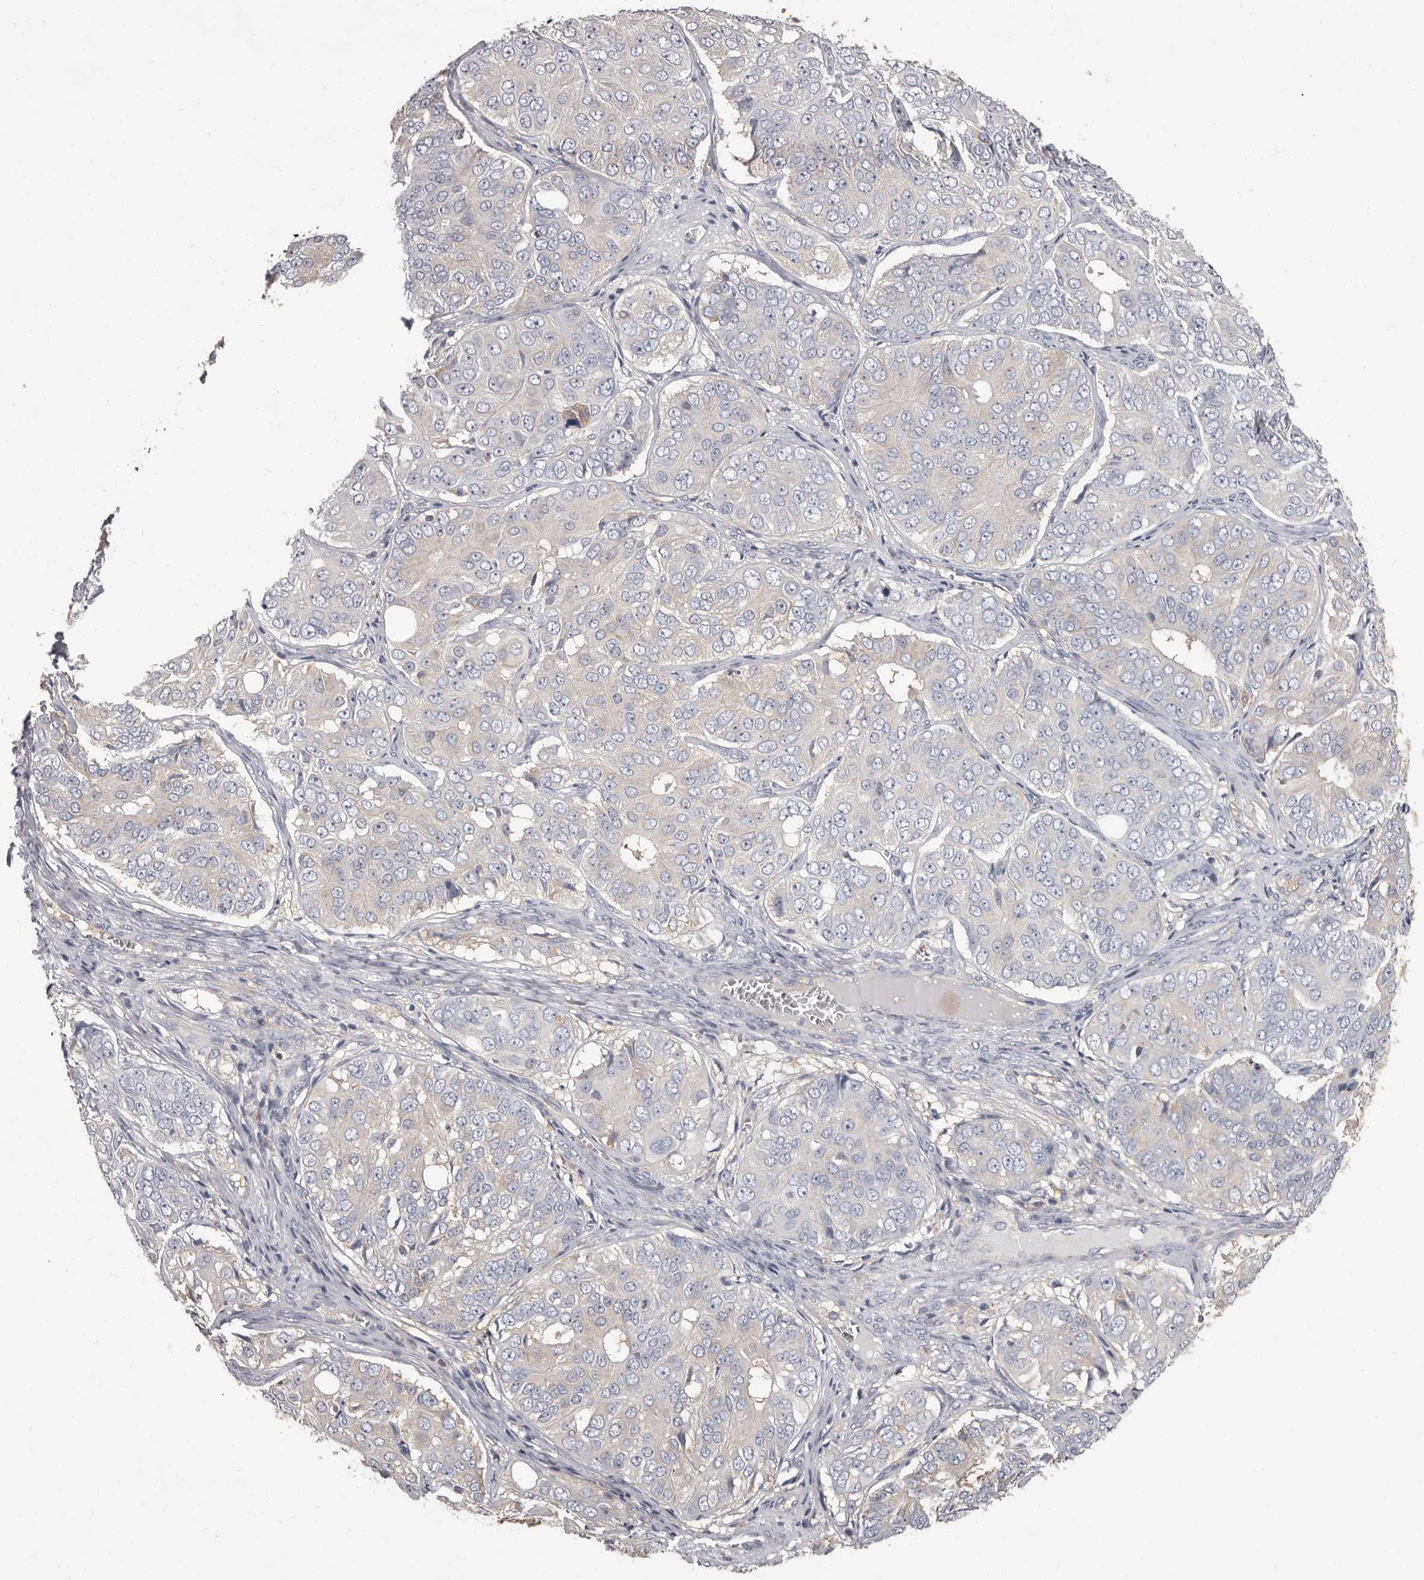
{"staining": {"intensity": "negative", "quantity": "none", "location": "none"}, "tissue": "ovarian cancer", "cell_type": "Tumor cells", "image_type": "cancer", "snomed": [{"axis": "morphology", "description": "Carcinoma, endometroid"}, {"axis": "topography", "description": "Ovary"}], "caption": "Tumor cells are negative for protein expression in human endometroid carcinoma (ovarian).", "gene": "APEH", "patient": {"sex": "female", "age": 51}}